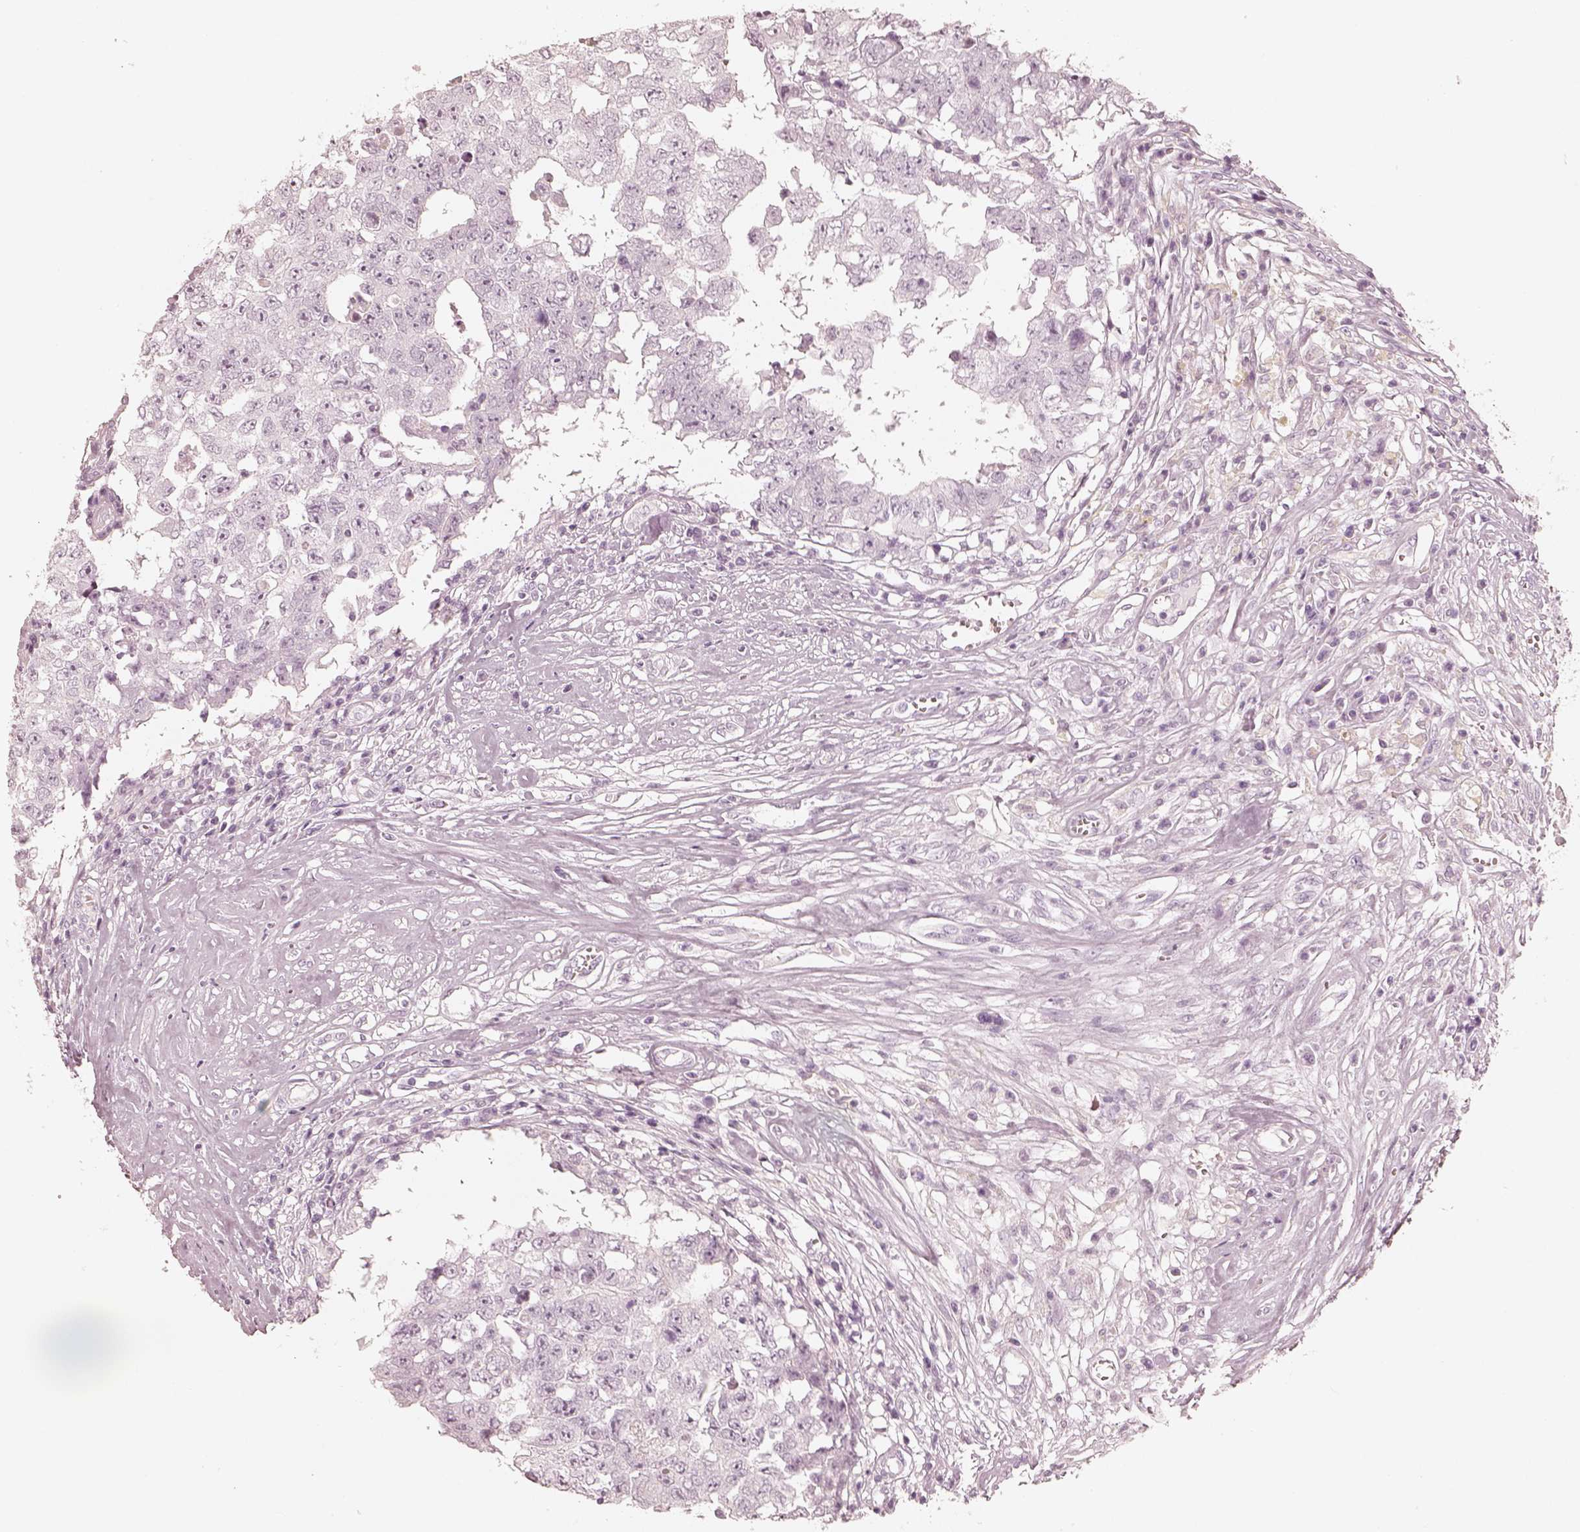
{"staining": {"intensity": "negative", "quantity": "none", "location": "none"}, "tissue": "testis cancer", "cell_type": "Tumor cells", "image_type": "cancer", "snomed": [{"axis": "morphology", "description": "Carcinoma, Embryonal, NOS"}, {"axis": "topography", "description": "Testis"}], "caption": "Tumor cells are negative for brown protein staining in testis embryonal carcinoma.", "gene": "KRT82", "patient": {"sex": "male", "age": 36}}